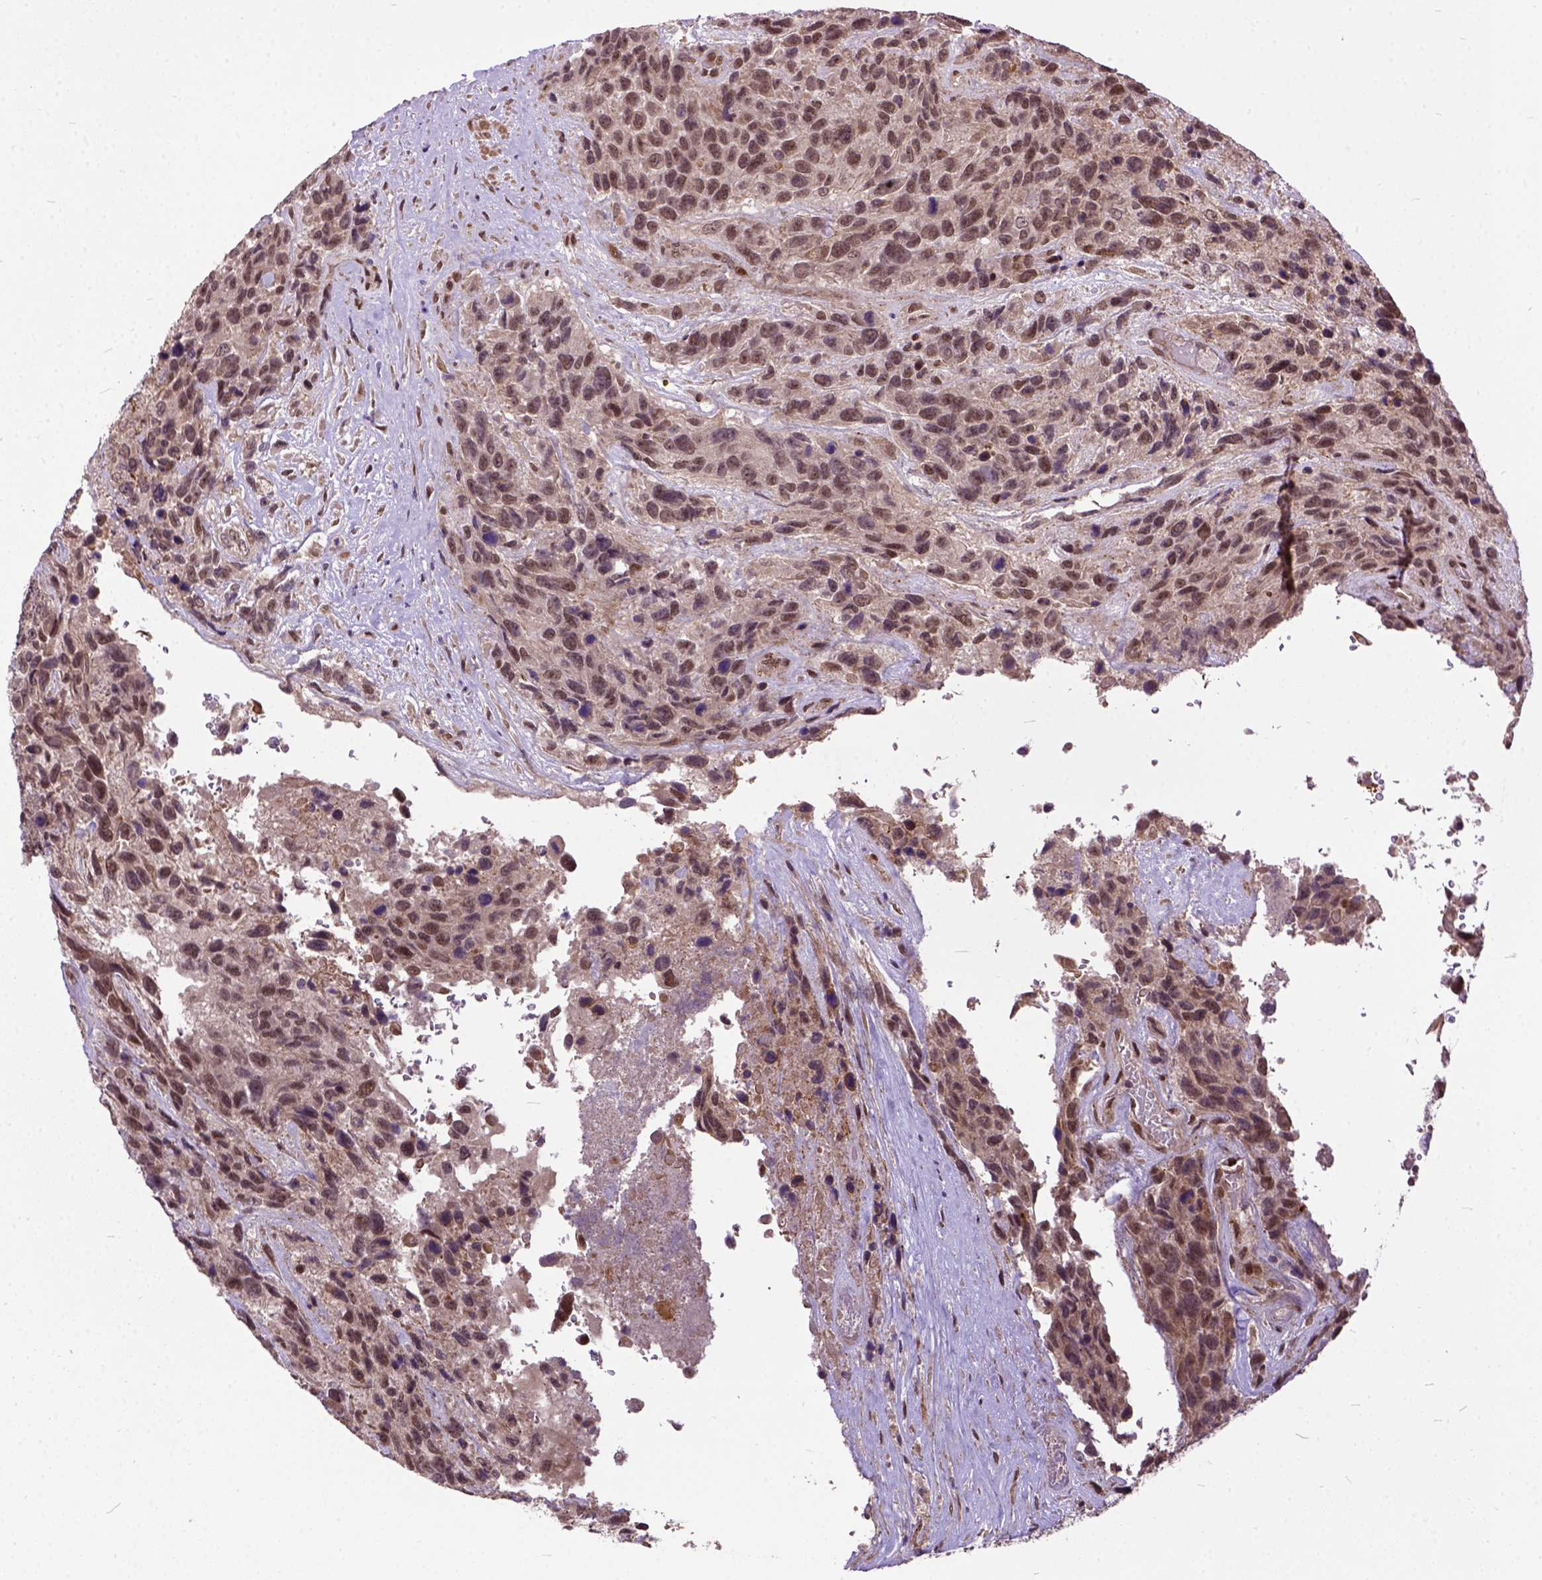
{"staining": {"intensity": "moderate", "quantity": ">75%", "location": "nuclear"}, "tissue": "urothelial cancer", "cell_type": "Tumor cells", "image_type": "cancer", "snomed": [{"axis": "morphology", "description": "Urothelial carcinoma, High grade"}, {"axis": "topography", "description": "Urinary bladder"}], "caption": "Urothelial cancer tissue reveals moderate nuclear expression in about >75% of tumor cells, visualized by immunohistochemistry.", "gene": "ZNF630", "patient": {"sex": "female", "age": 70}}